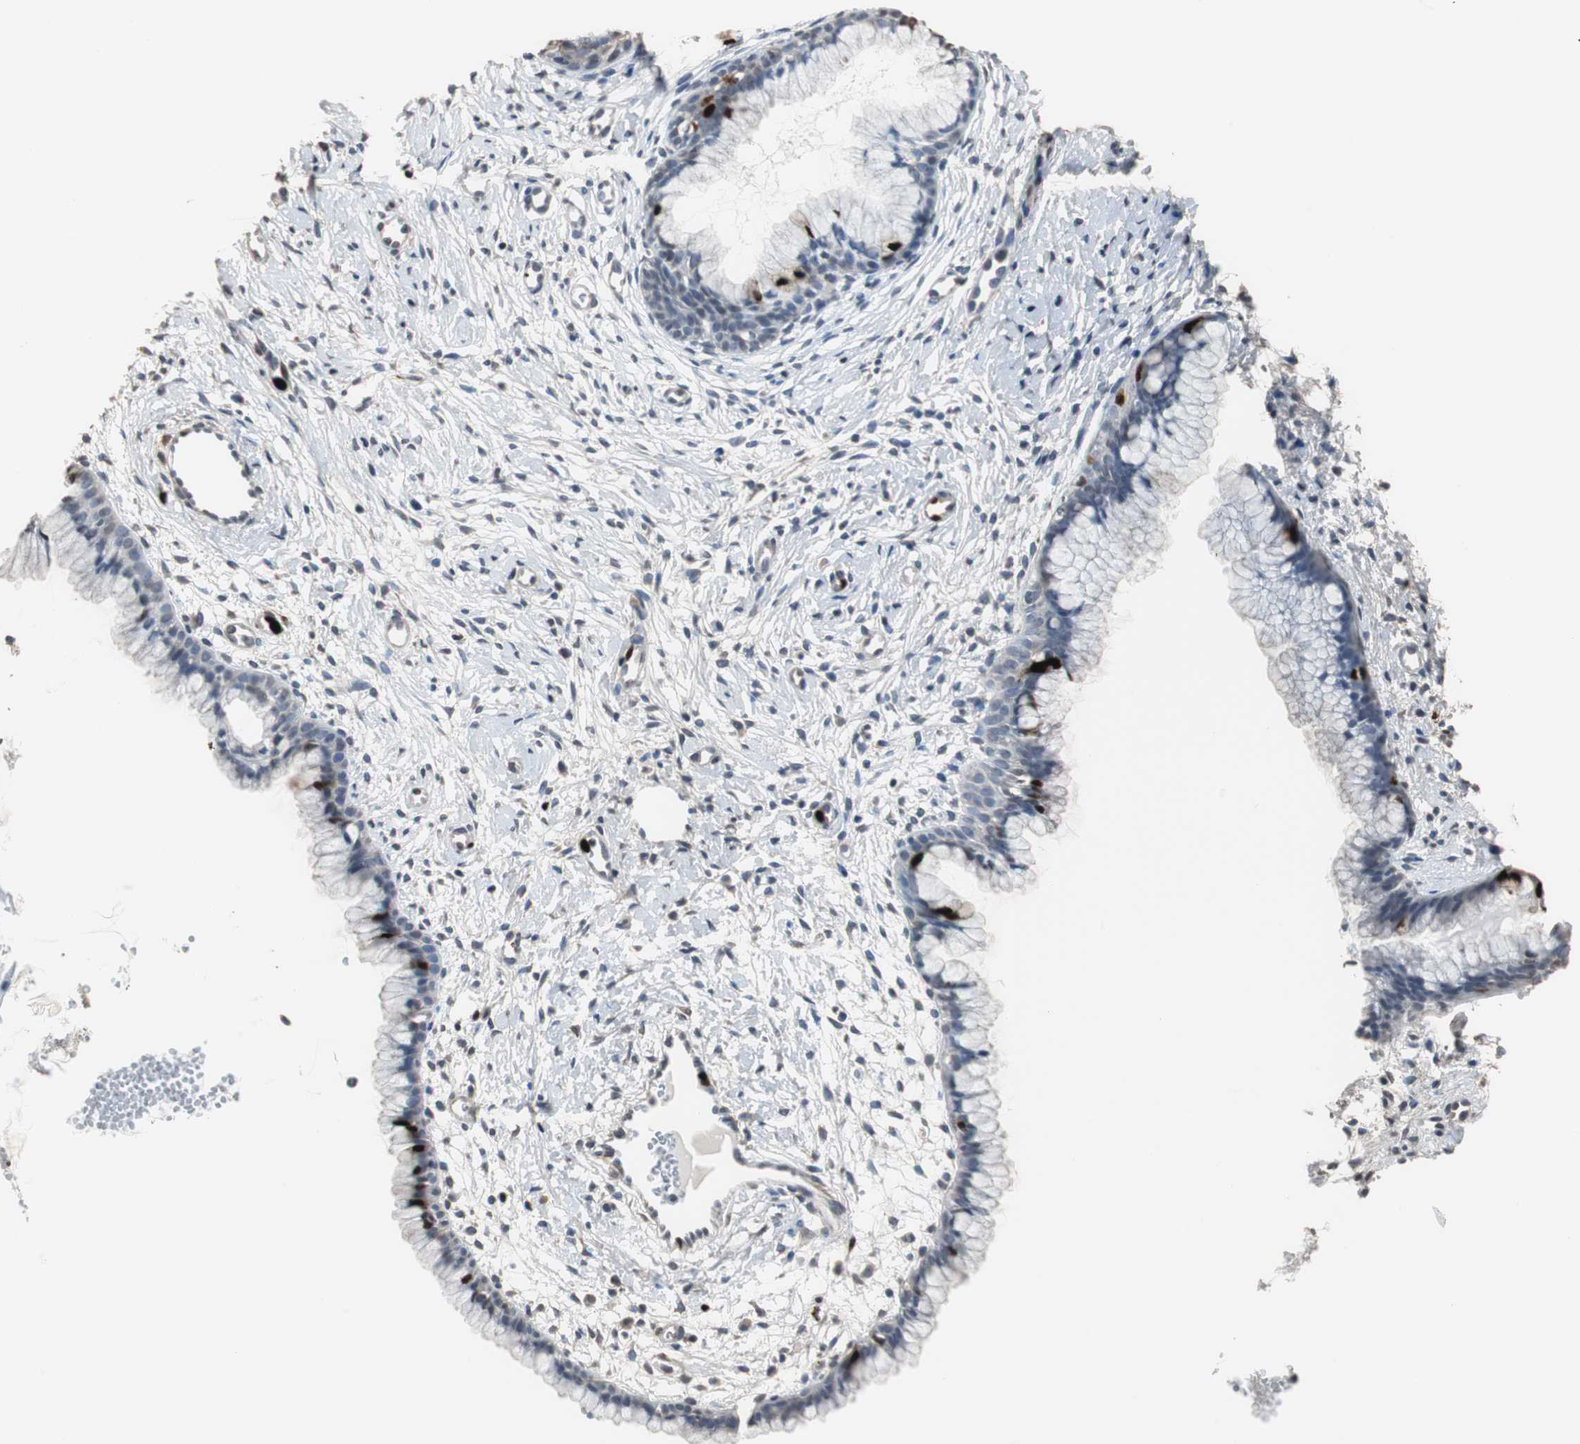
{"staining": {"intensity": "strong", "quantity": "<25%", "location": "nuclear"}, "tissue": "cervix", "cell_type": "Glandular cells", "image_type": "normal", "snomed": [{"axis": "morphology", "description": "Normal tissue, NOS"}, {"axis": "topography", "description": "Cervix"}], "caption": "The histopathology image displays staining of unremarkable cervix, revealing strong nuclear protein staining (brown color) within glandular cells.", "gene": "TOP2A", "patient": {"sex": "female", "age": 39}}